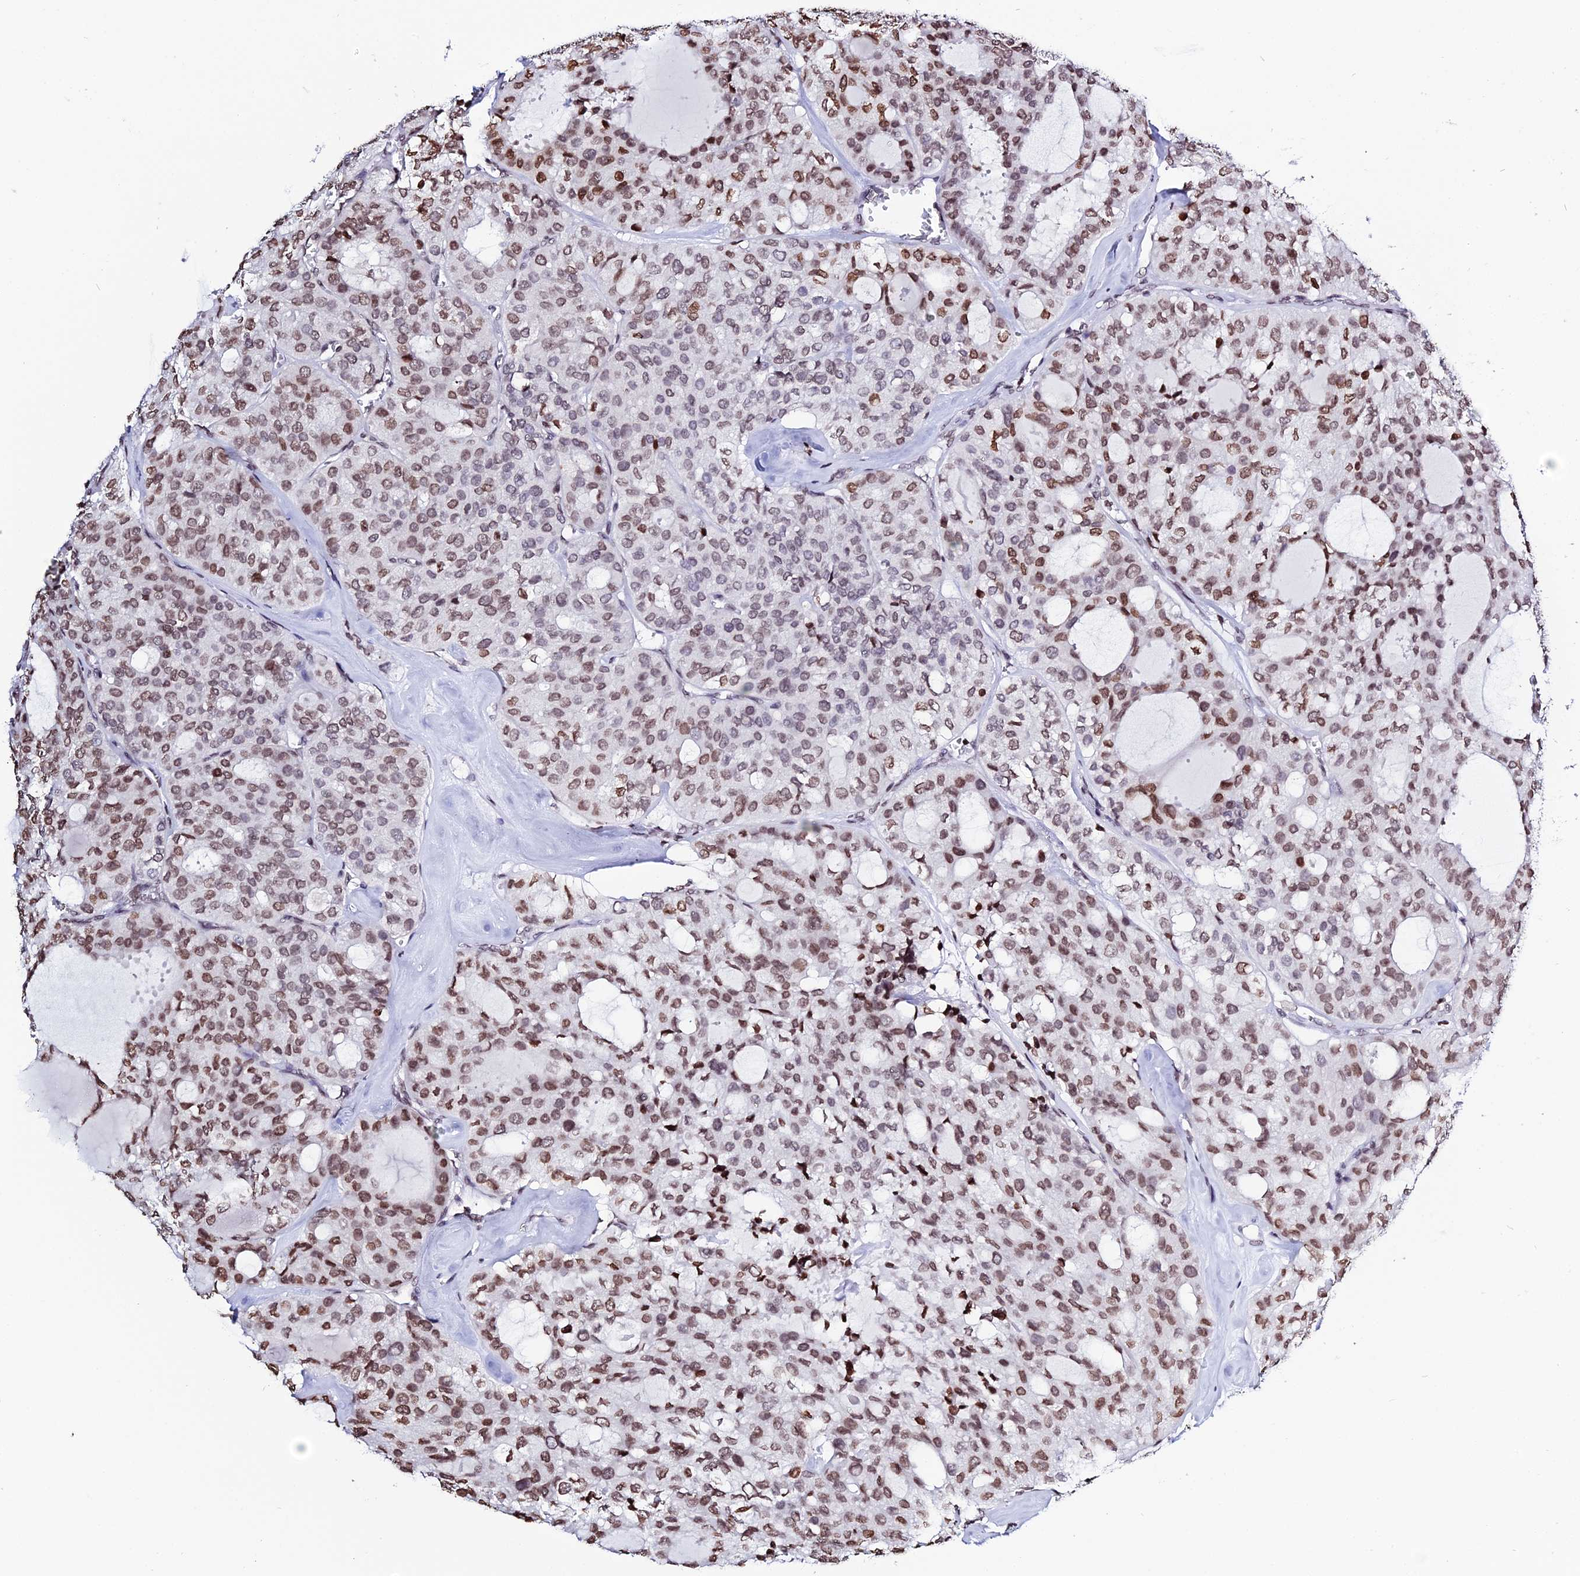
{"staining": {"intensity": "moderate", "quantity": ">75%", "location": "nuclear"}, "tissue": "thyroid cancer", "cell_type": "Tumor cells", "image_type": "cancer", "snomed": [{"axis": "morphology", "description": "Follicular adenoma carcinoma, NOS"}, {"axis": "topography", "description": "Thyroid gland"}], "caption": "Protein expression analysis of human thyroid follicular adenoma carcinoma reveals moderate nuclear expression in approximately >75% of tumor cells.", "gene": "MACROH2A2", "patient": {"sex": "male", "age": 75}}